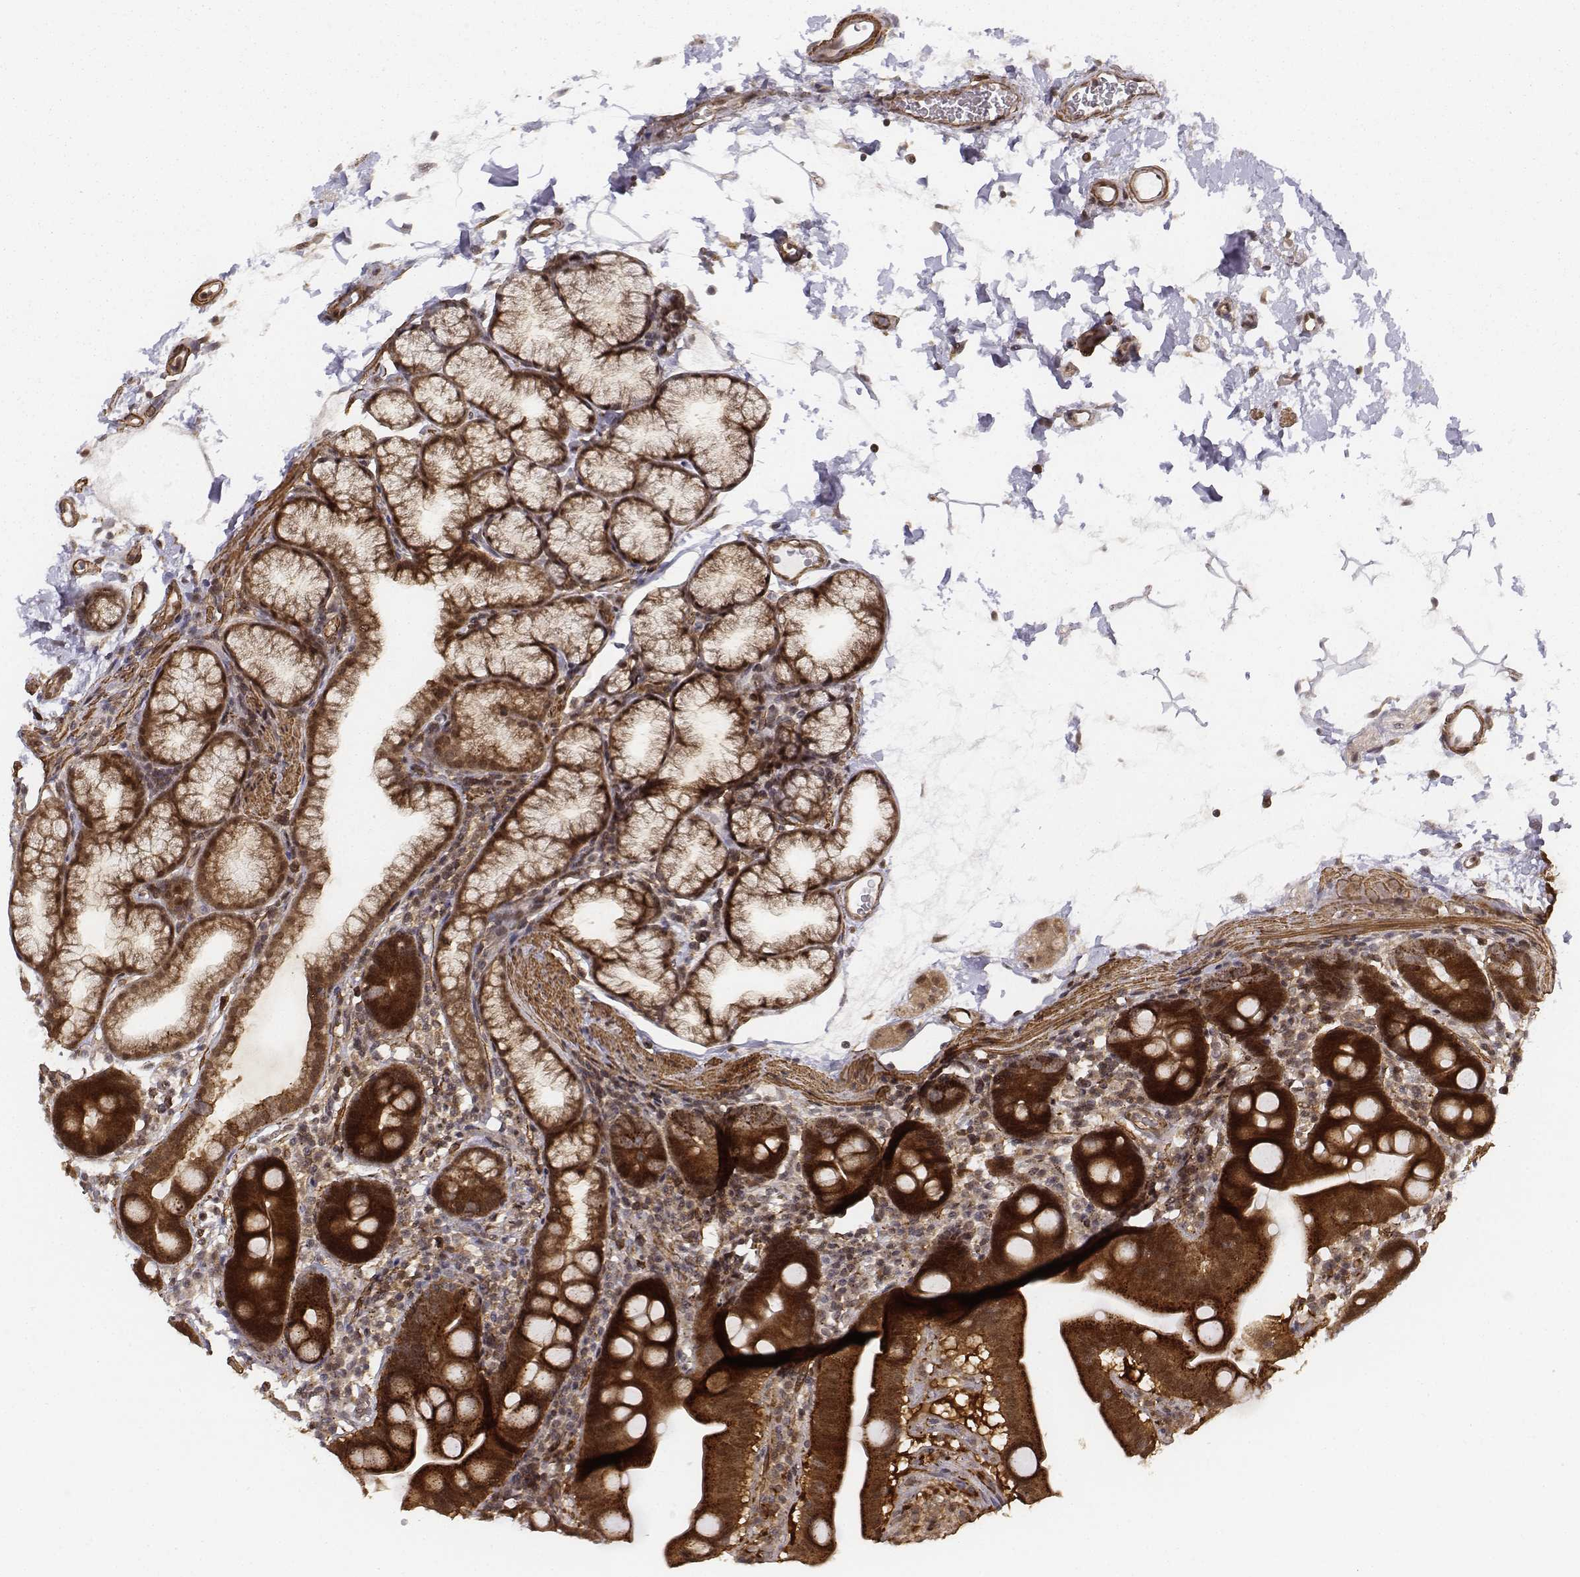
{"staining": {"intensity": "strong", "quantity": ">75%", "location": "cytoplasmic/membranous,nuclear"}, "tissue": "duodenum", "cell_type": "Glandular cells", "image_type": "normal", "snomed": [{"axis": "morphology", "description": "Normal tissue, NOS"}, {"axis": "topography", "description": "Pancreas"}, {"axis": "topography", "description": "Duodenum"}], "caption": "Immunohistochemical staining of normal human duodenum exhibits strong cytoplasmic/membranous,nuclear protein expression in about >75% of glandular cells.", "gene": "ZFYVE19", "patient": {"sex": "male", "age": 59}}